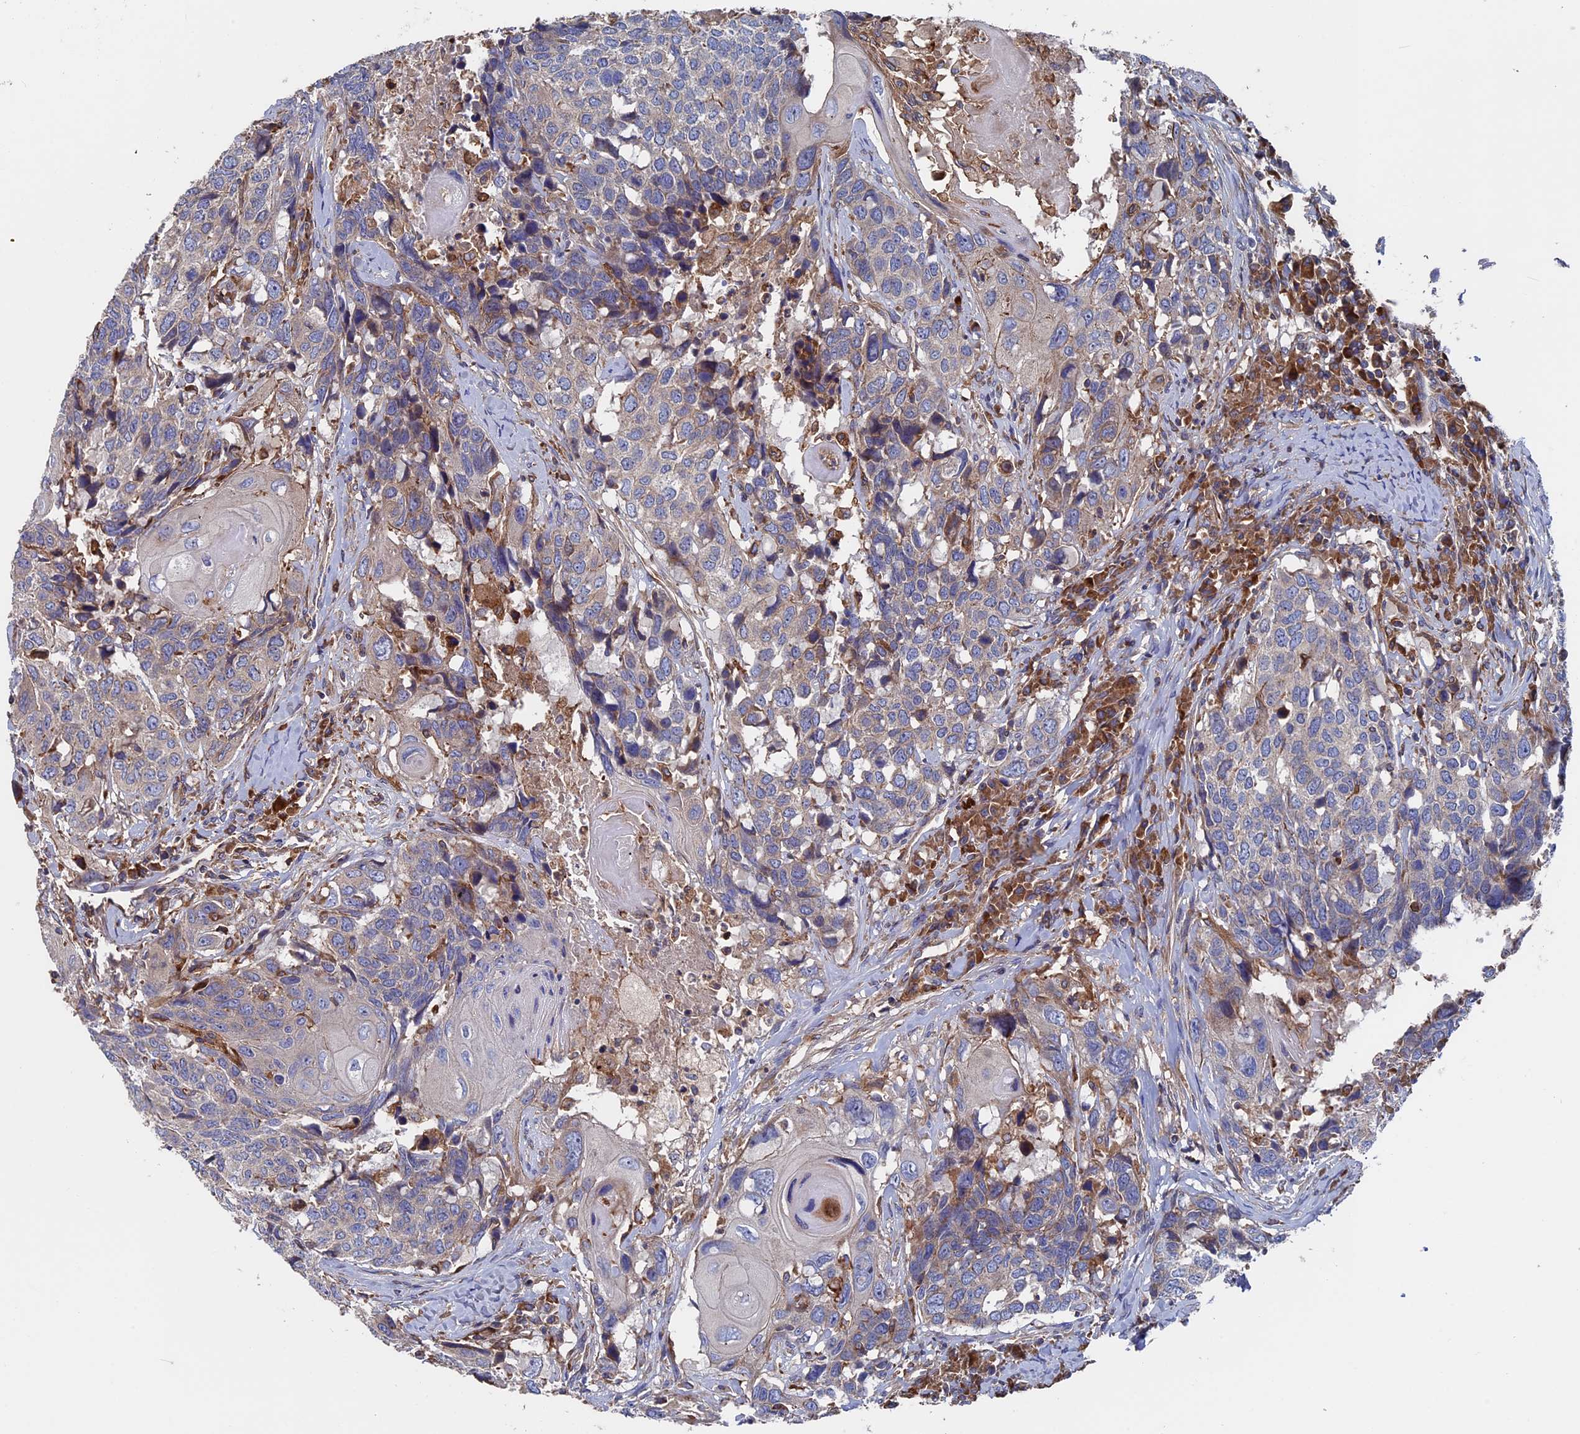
{"staining": {"intensity": "weak", "quantity": "<25%", "location": "cytoplasmic/membranous"}, "tissue": "head and neck cancer", "cell_type": "Tumor cells", "image_type": "cancer", "snomed": [{"axis": "morphology", "description": "Squamous cell carcinoma, NOS"}, {"axis": "topography", "description": "Head-Neck"}], "caption": "Immunohistochemistry (IHC) micrograph of neoplastic tissue: human head and neck cancer (squamous cell carcinoma) stained with DAB exhibits no significant protein expression in tumor cells. (Stains: DAB (3,3'-diaminobenzidine) immunohistochemistry (IHC) with hematoxylin counter stain, Microscopy: brightfield microscopy at high magnification).", "gene": "DNAJC3", "patient": {"sex": "male", "age": 66}}